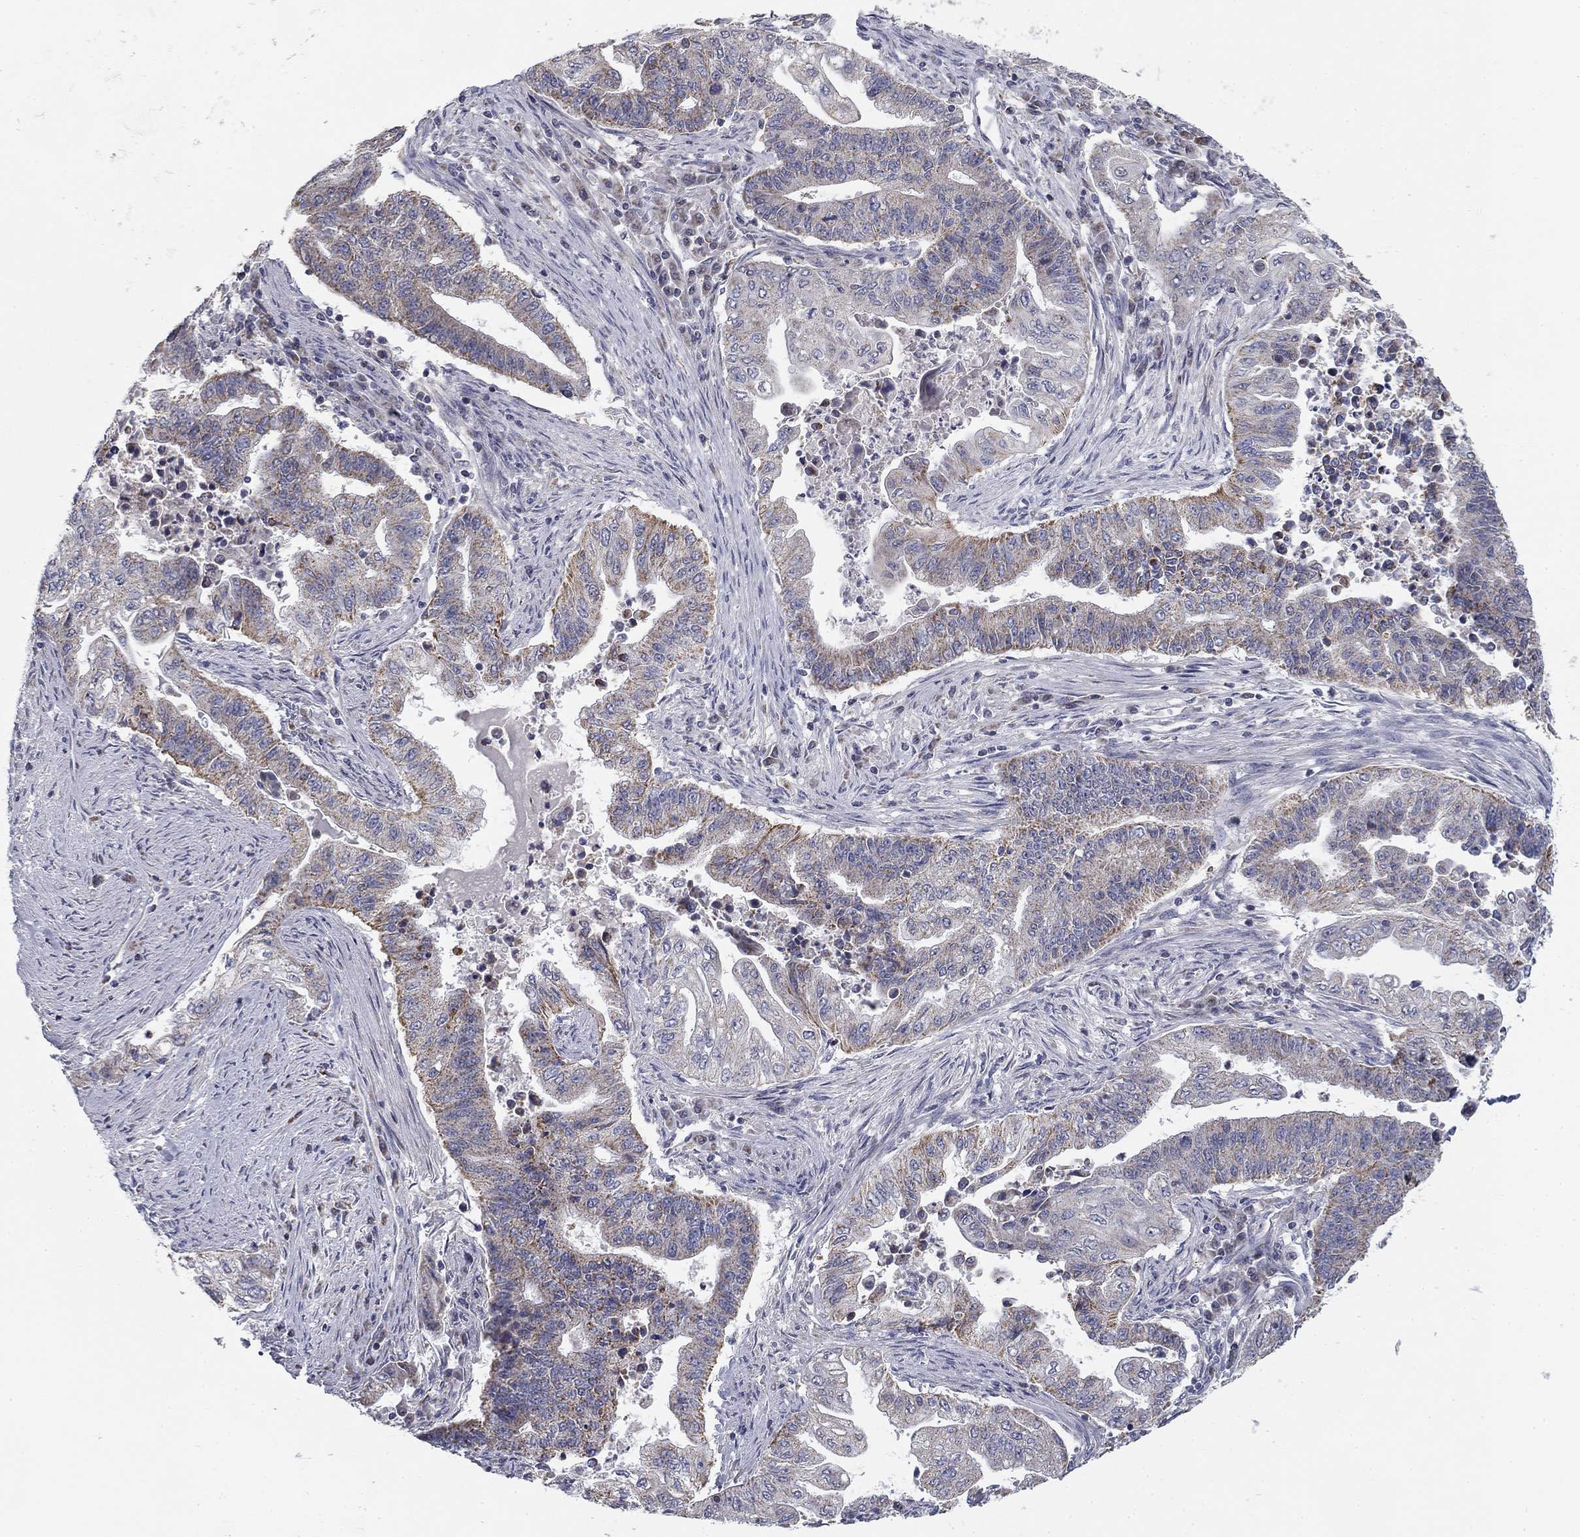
{"staining": {"intensity": "moderate", "quantity": "<25%", "location": "cytoplasmic/membranous"}, "tissue": "endometrial cancer", "cell_type": "Tumor cells", "image_type": "cancer", "snomed": [{"axis": "morphology", "description": "Adenocarcinoma, NOS"}, {"axis": "topography", "description": "Uterus"}, {"axis": "topography", "description": "Endometrium"}], "caption": "Protein expression analysis of human endometrial adenocarcinoma reveals moderate cytoplasmic/membranous positivity in approximately <25% of tumor cells.", "gene": "SLC2A9", "patient": {"sex": "female", "age": 54}}